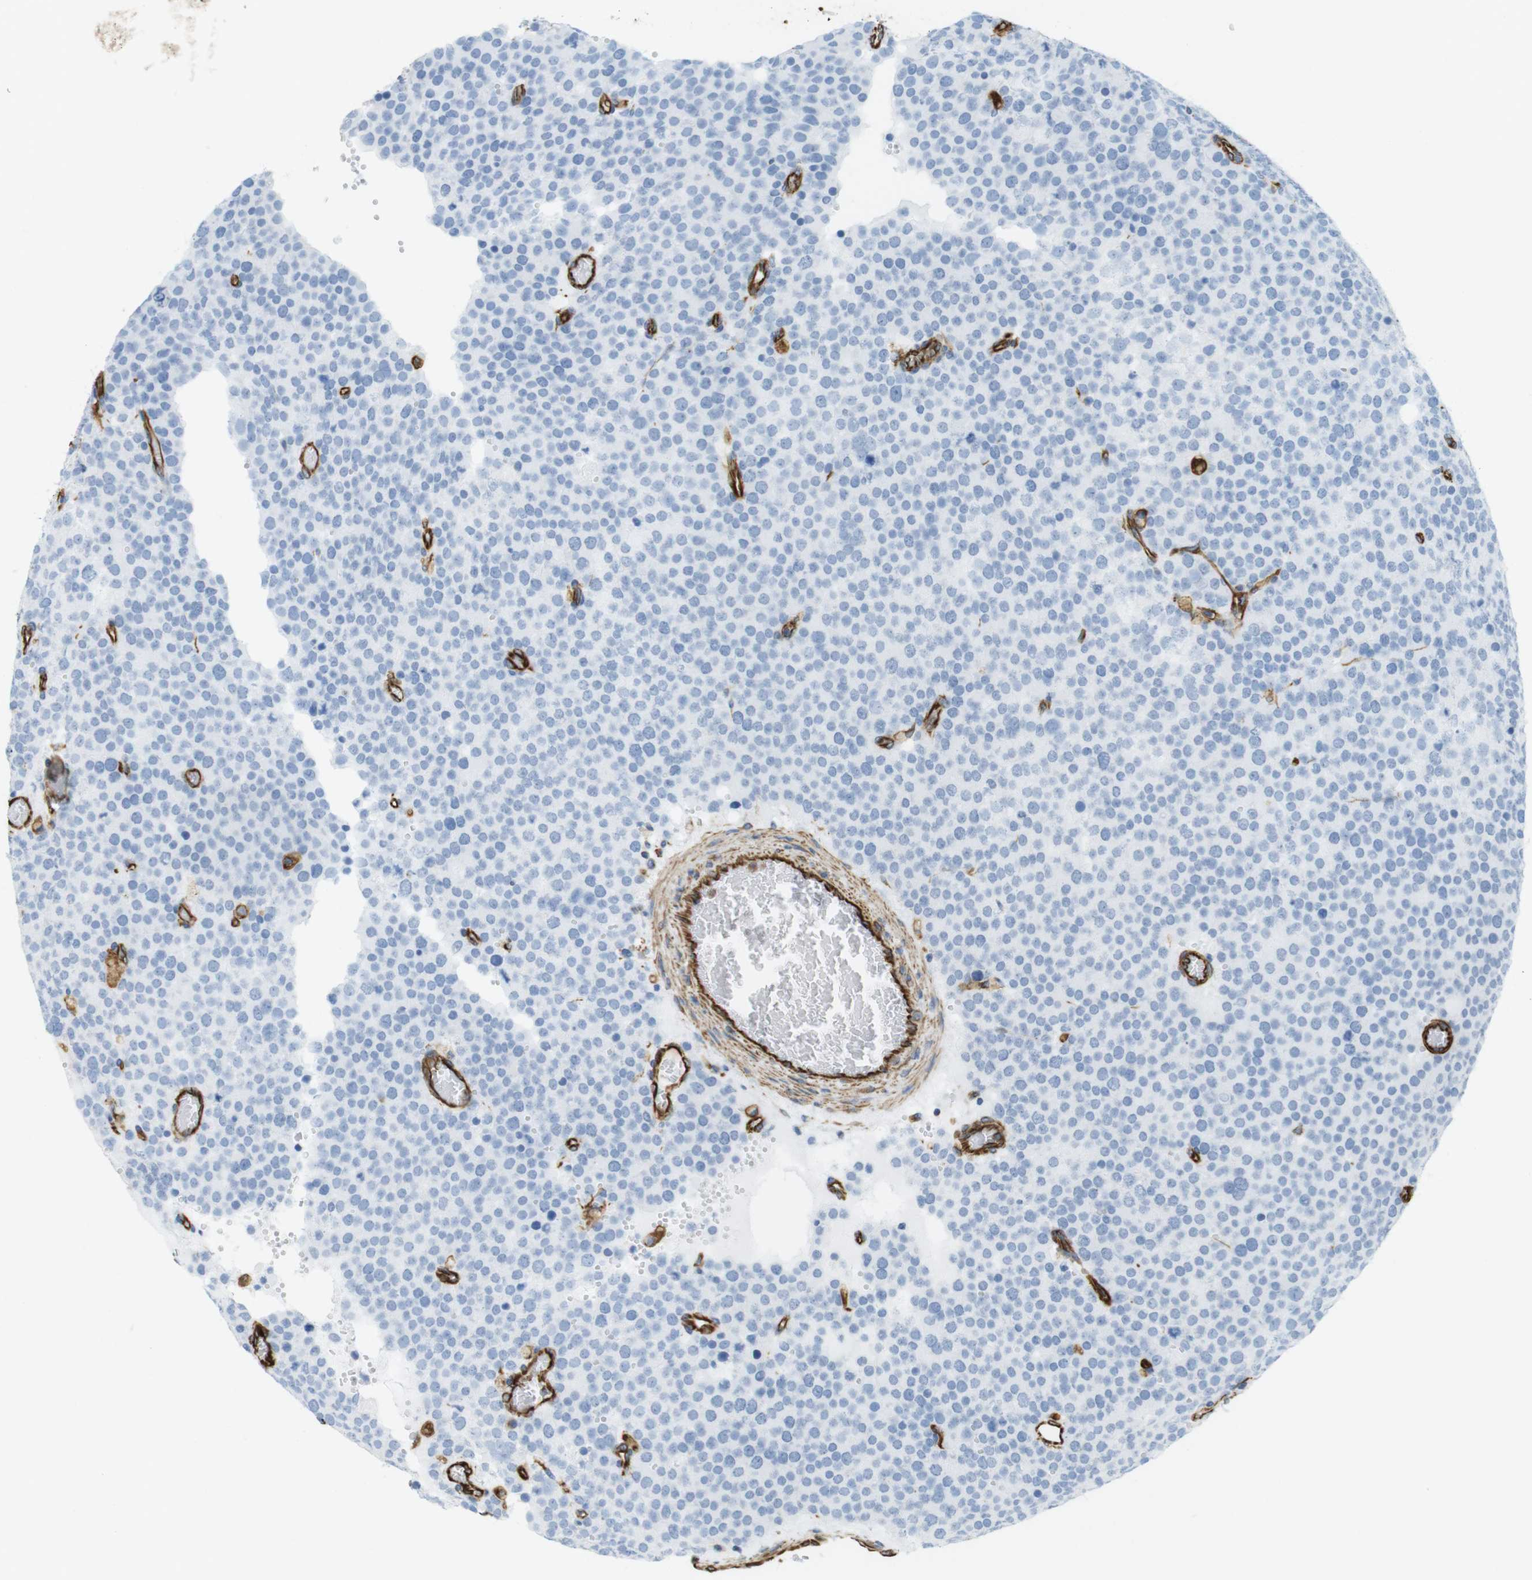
{"staining": {"intensity": "negative", "quantity": "none", "location": "none"}, "tissue": "testis cancer", "cell_type": "Tumor cells", "image_type": "cancer", "snomed": [{"axis": "morphology", "description": "Normal tissue, NOS"}, {"axis": "morphology", "description": "Seminoma, NOS"}, {"axis": "topography", "description": "Testis"}], "caption": "Immunohistochemistry (IHC) photomicrograph of neoplastic tissue: human testis cancer (seminoma) stained with DAB (3,3'-diaminobenzidine) demonstrates no significant protein expression in tumor cells.", "gene": "MS4A10", "patient": {"sex": "male", "age": 71}}